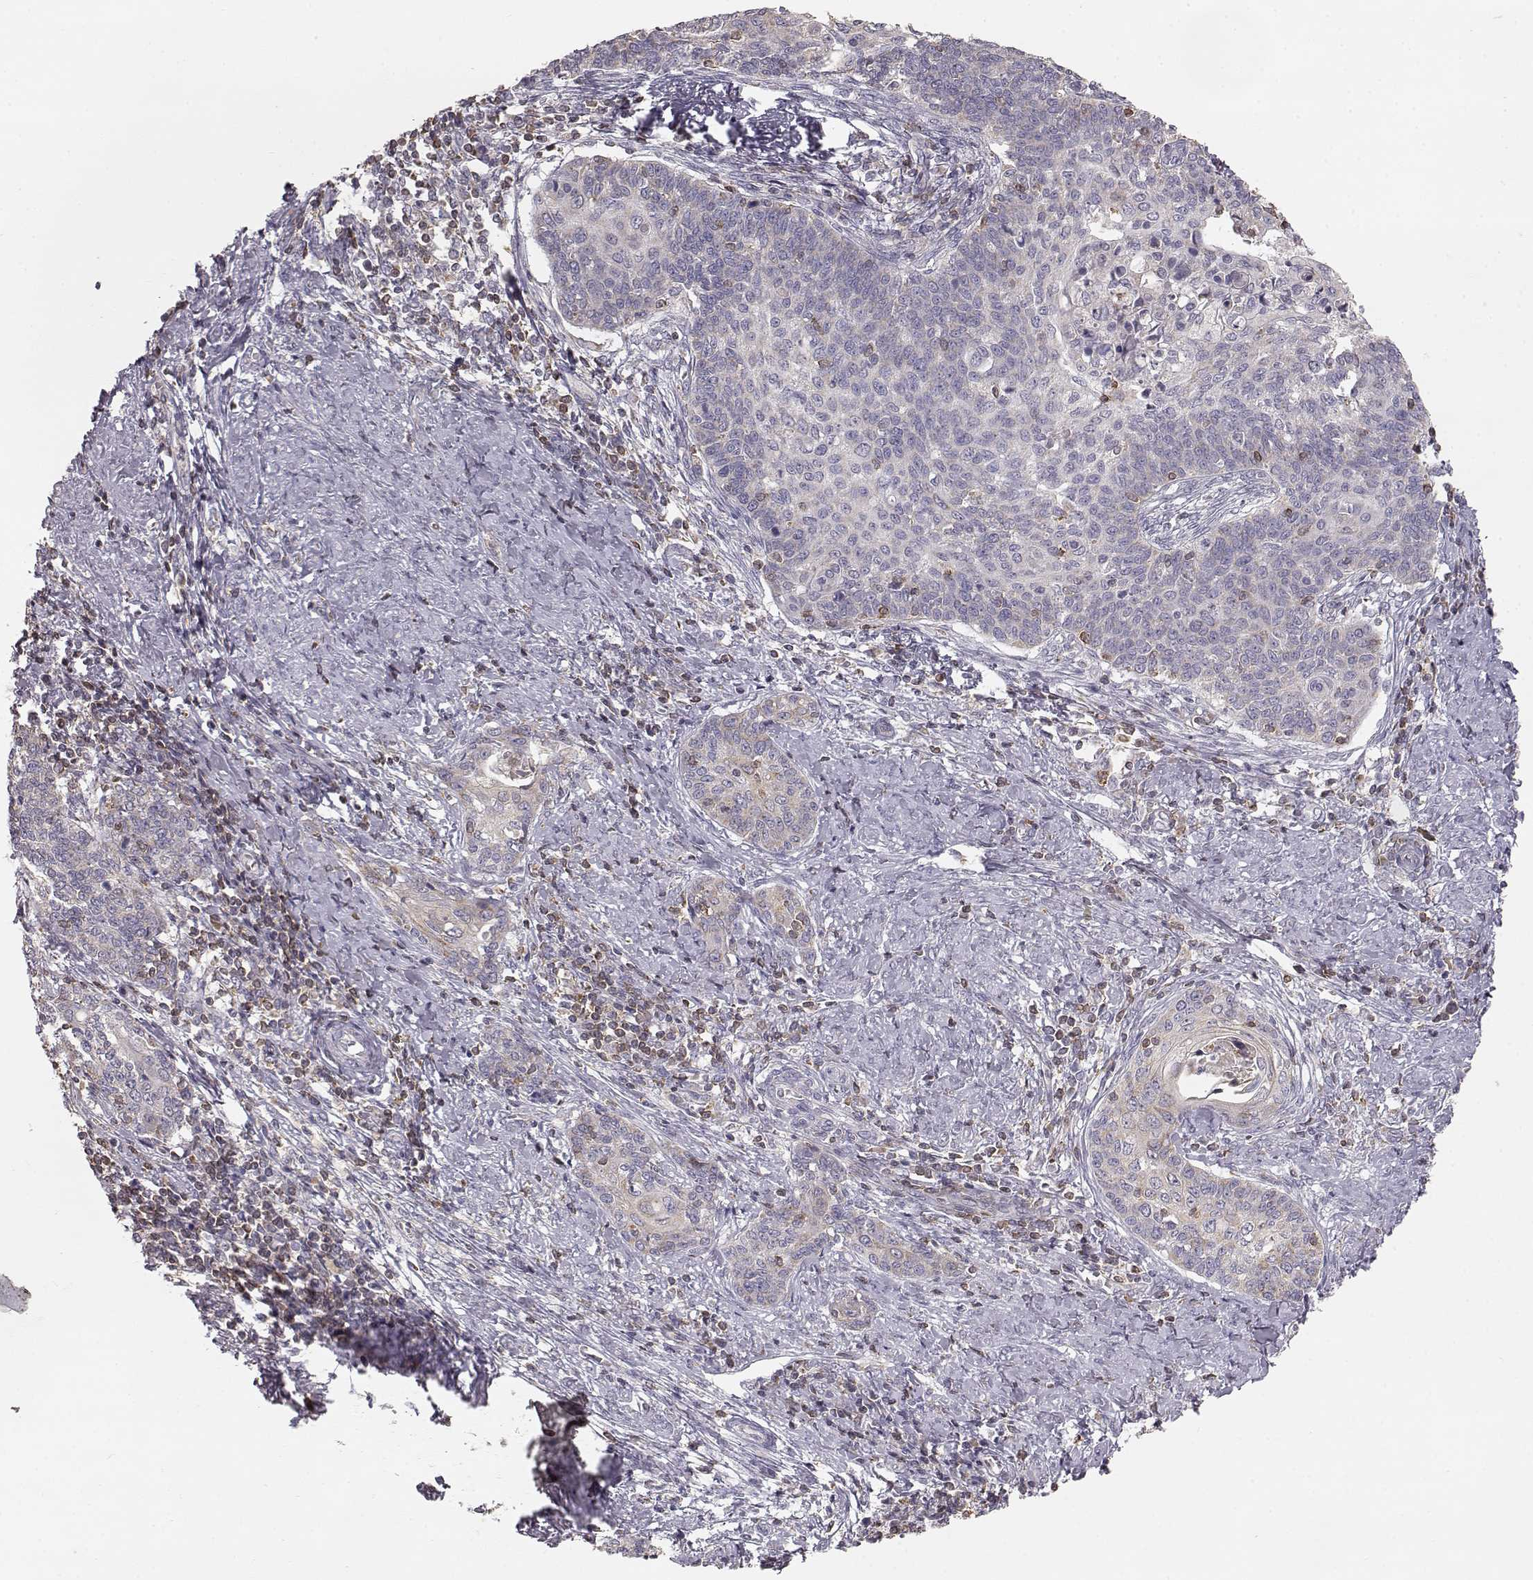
{"staining": {"intensity": "weak", "quantity": "25%-75%", "location": "cytoplasmic/membranous"}, "tissue": "cervical cancer", "cell_type": "Tumor cells", "image_type": "cancer", "snomed": [{"axis": "morphology", "description": "Squamous cell carcinoma, NOS"}, {"axis": "topography", "description": "Cervix"}], "caption": "Squamous cell carcinoma (cervical) stained with a protein marker exhibits weak staining in tumor cells.", "gene": "GRAP2", "patient": {"sex": "female", "age": 39}}